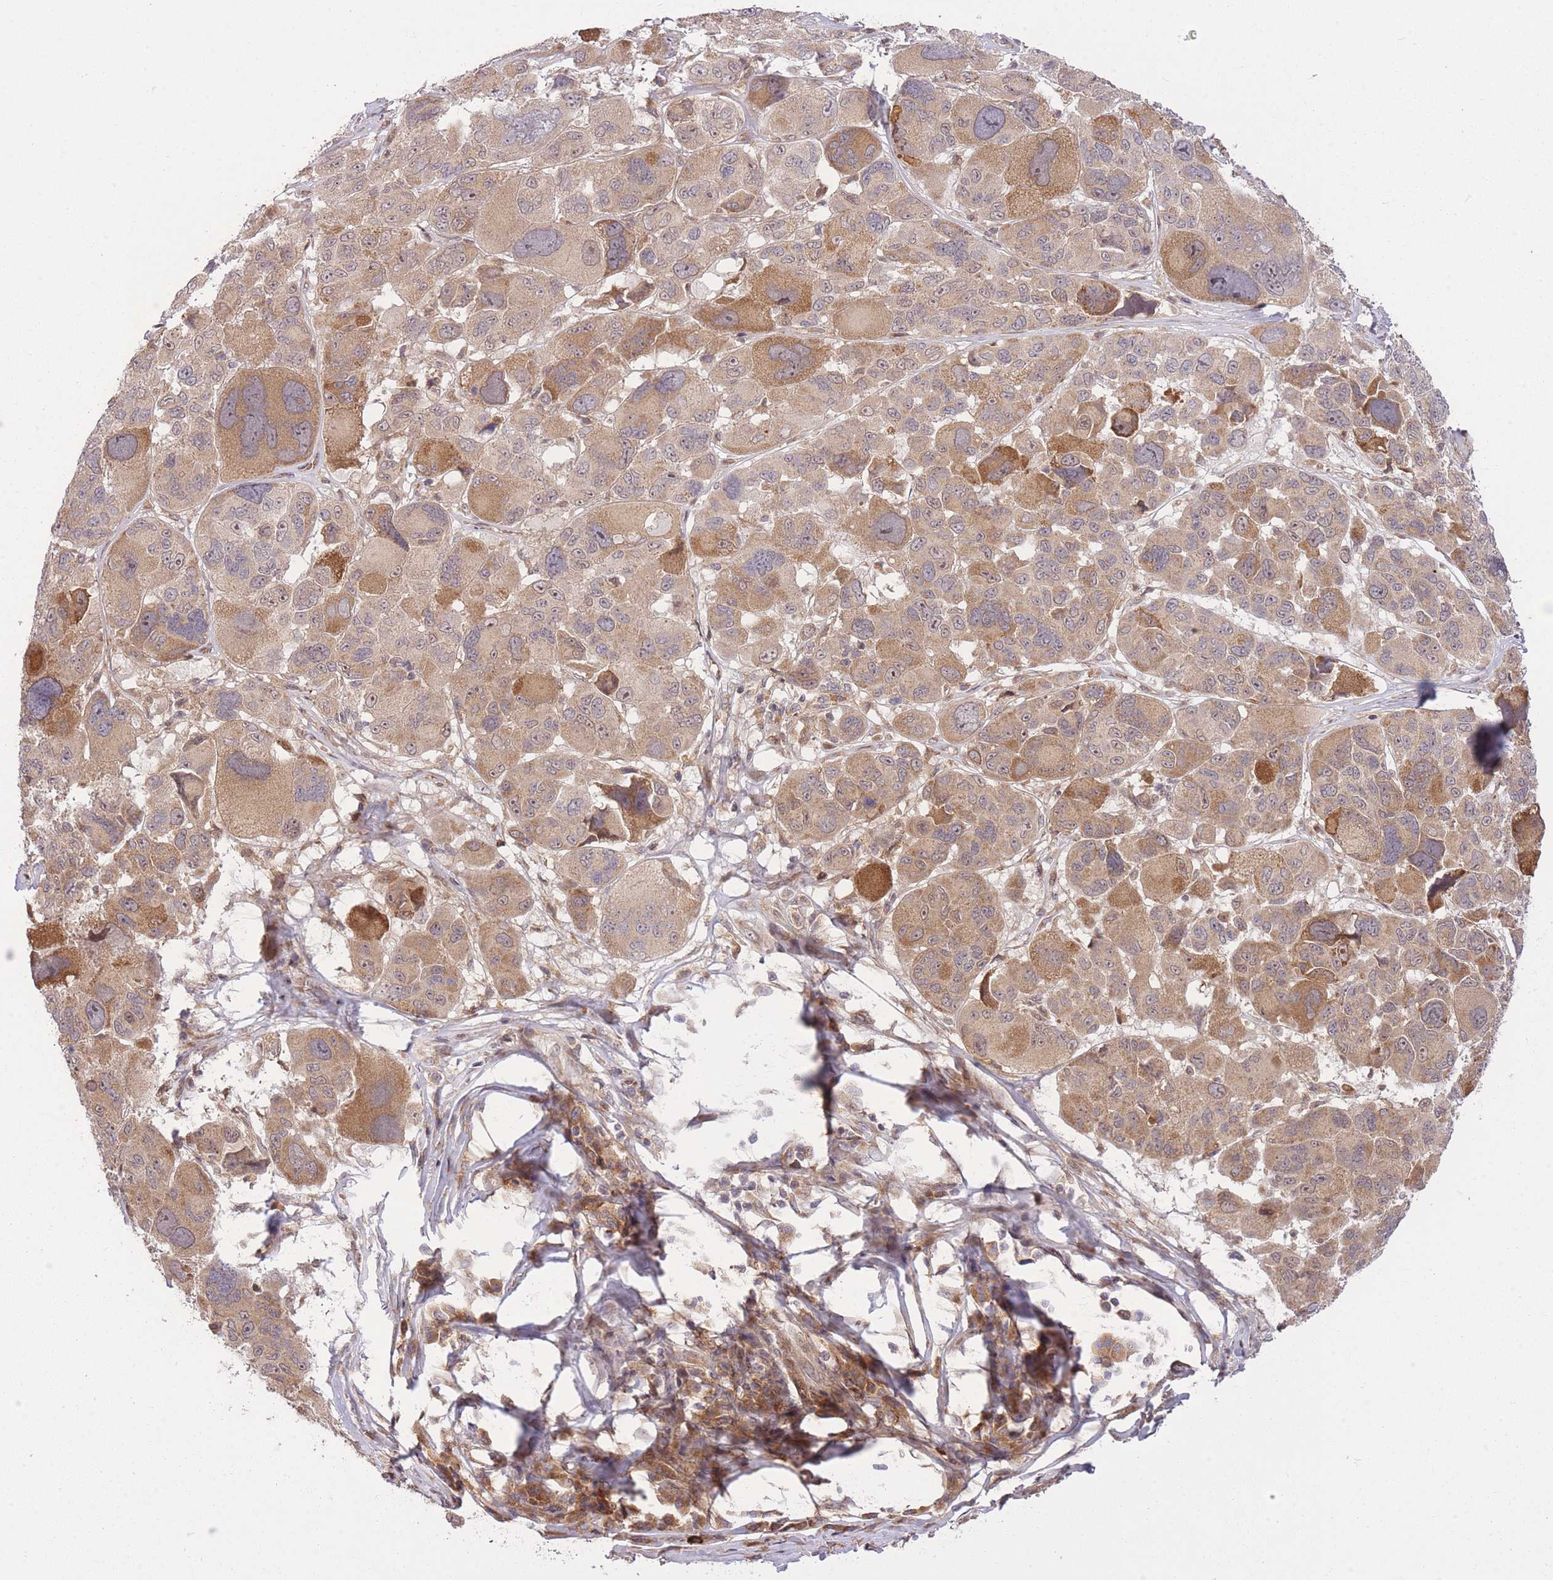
{"staining": {"intensity": "moderate", "quantity": ">75%", "location": "cytoplasmic/membranous"}, "tissue": "melanoma", "cell_type": "Tumor cells", "image_type": "cancer", "snomed": [{"axis": "morphology", "description": "Malignant melanoma, NOS"}, {"axis": "topography", "description": "Skin"}], "caption": "Protein expression analysis of malignant melanoma exhibits moderate cytoplasmic/membranous positivity in about >75% of tumor cells.", "gene": "ZNF391", "patient": {"sex": "female", "age": 66}}